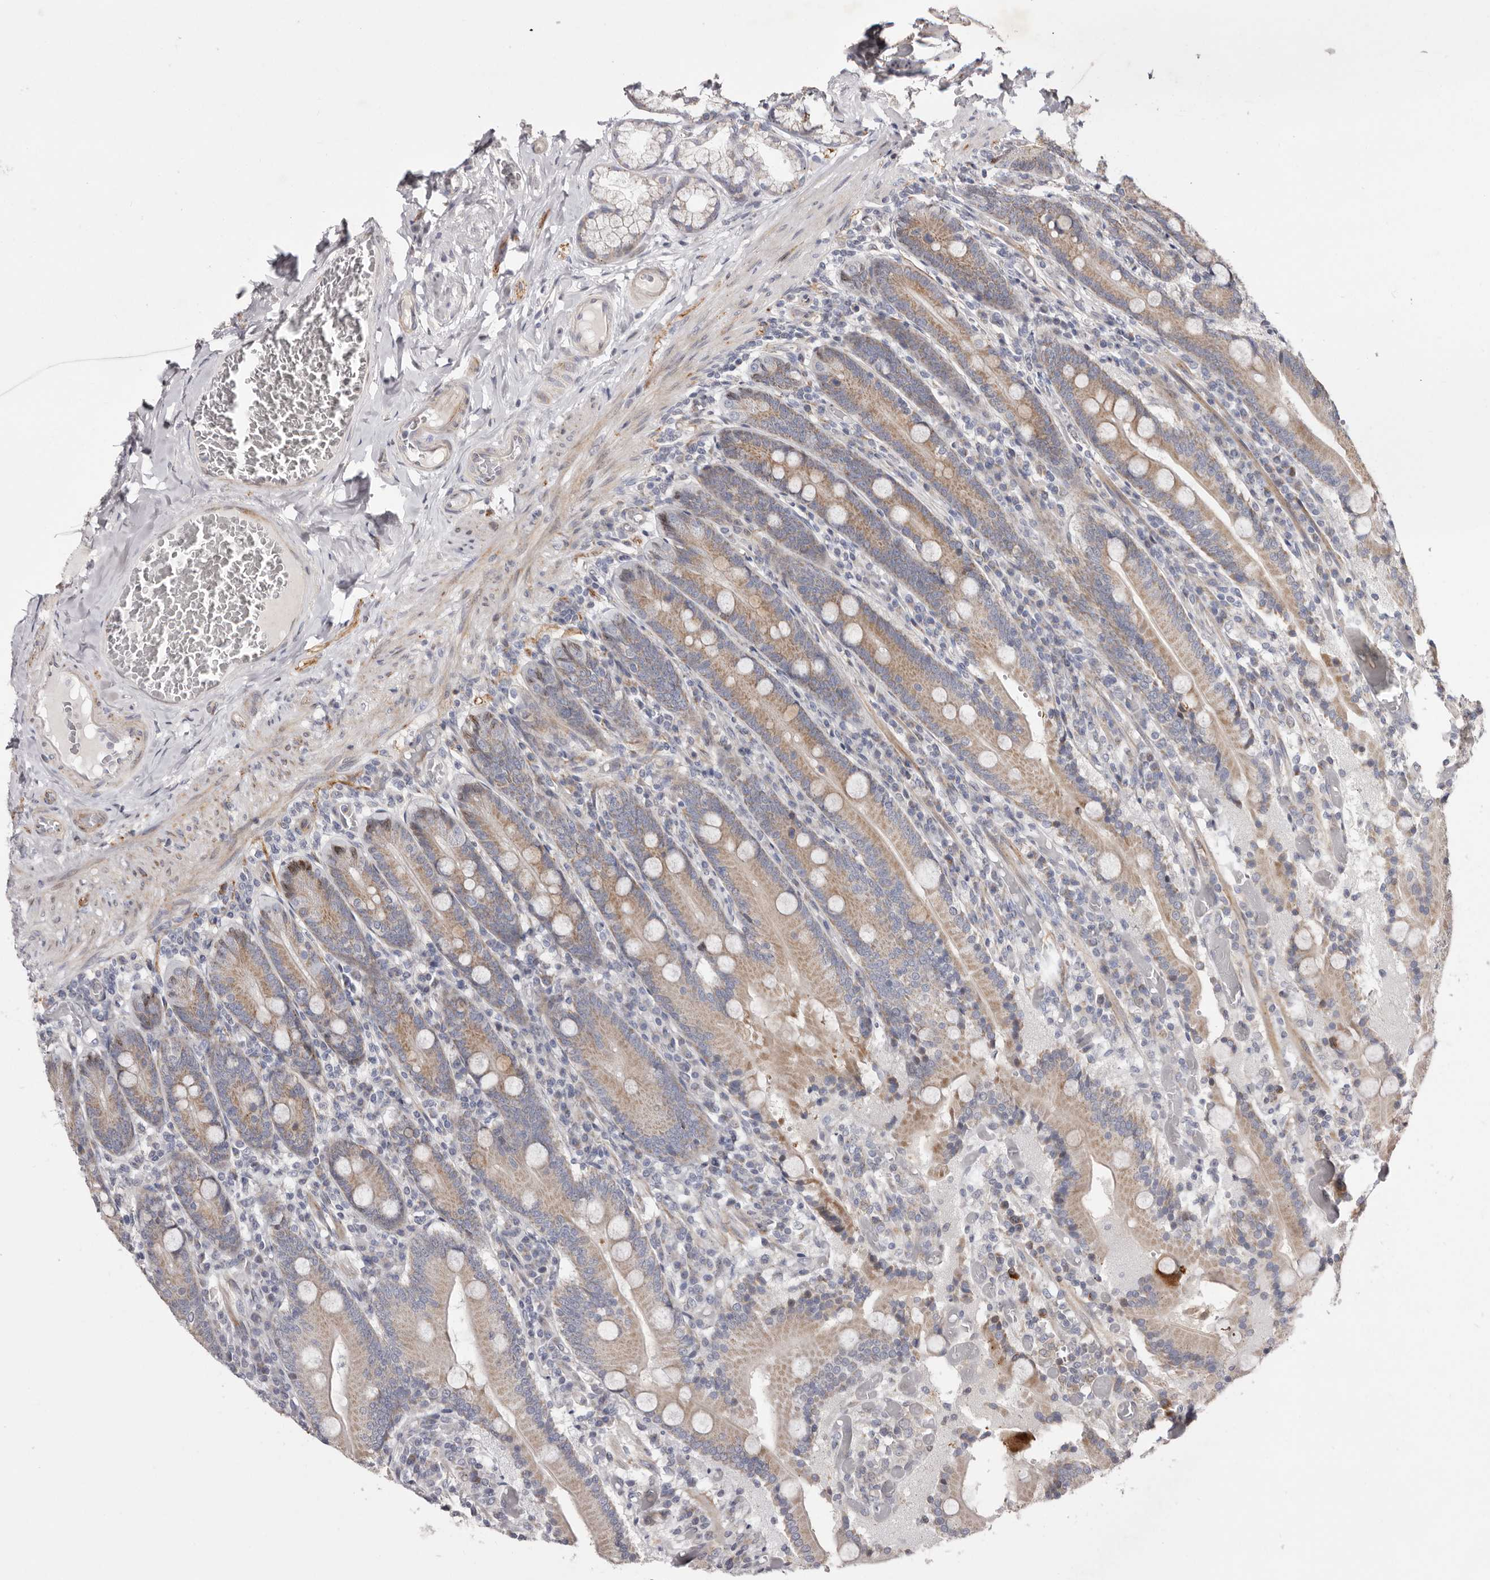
{"staining": {"intensity": "strong", "quantity": "25%-75%", "location": "cytoplasmic/membranous"}, "tissue": "duodenum", "cell_type": "Glandular cells", "image_type": "normal", "snomed": [{"axis": "morphology", "description": "Normal tissue, NOS"}, {"axis": "topography", "description": "Duodenum"}], "caption": "The image displays staining of normal duodenum, revealing strong cytoplasmic/membranous protein staining (brown color) within glandular cells. The protein is stained brown, and the nuclei are stained in blue (DAB IHC with brightfield microscopy, high magnification).", "gene": "TIMM17B", "patient": {"sex": "female", "age": 62}}